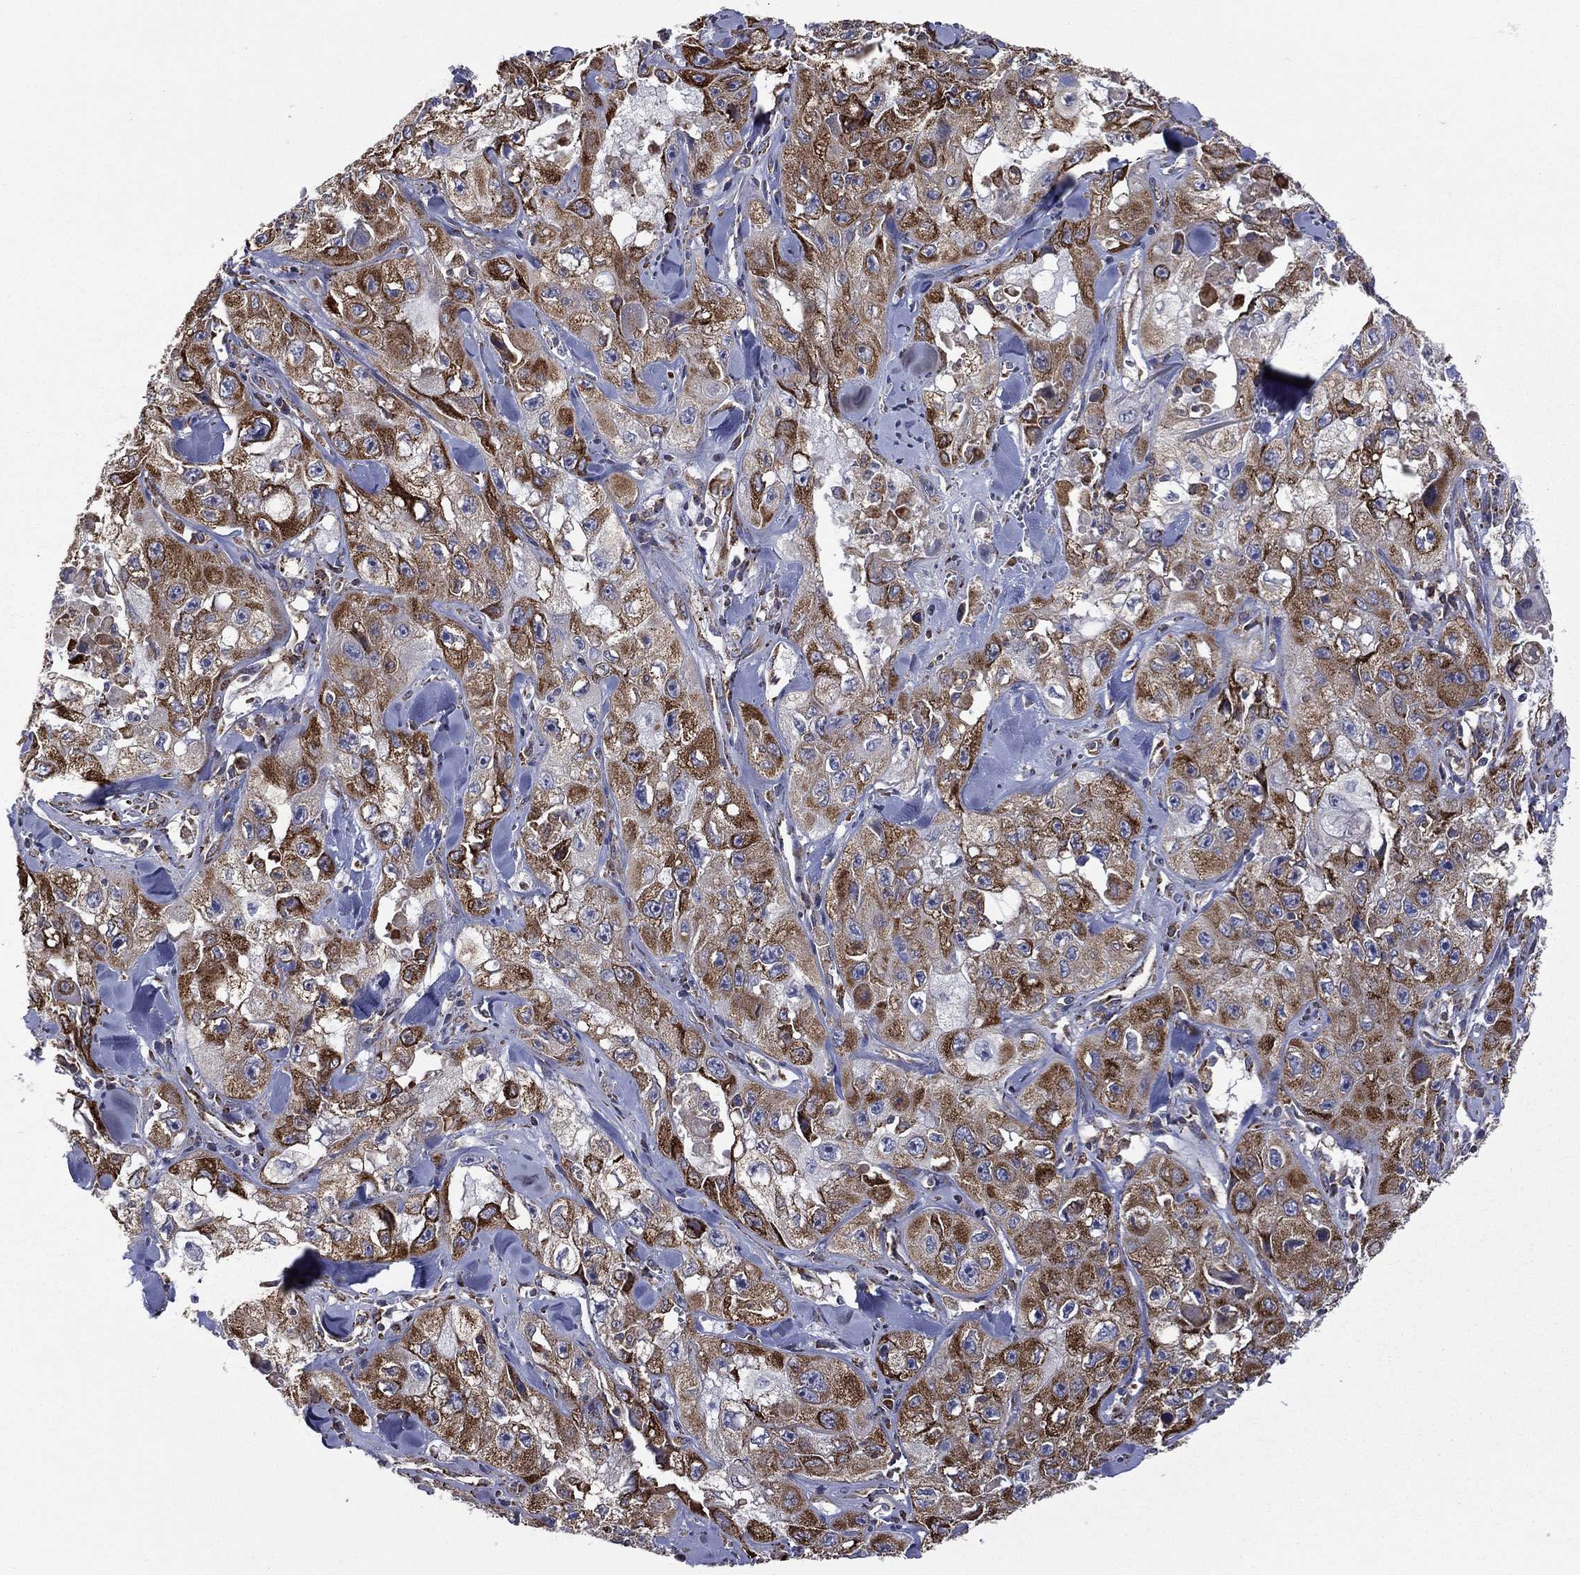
{"staining": {"intensity": "strong", "quantity": ">75%", "location": "cytoplasmic/membranous"}, "tissue": "skin cancer", "cell_type": "Tumor cells", "image_type": "cancer", "snomed": [{"axis": "morphology", "description": "Squamous cell carcinoma, NOS"}, {"axis": "topography", "description": "Skin"}, {"axis": "topography", "description": "Subcutis"}], "caption": "Immunohistochemical staining of skin squamous cell carcinoma demonstrates strong cytoplasmic/membranous protein expression in about >75% of tumor cells.", "gene": "C20orf96", "patient": {"sex": "male", "age": 73}}